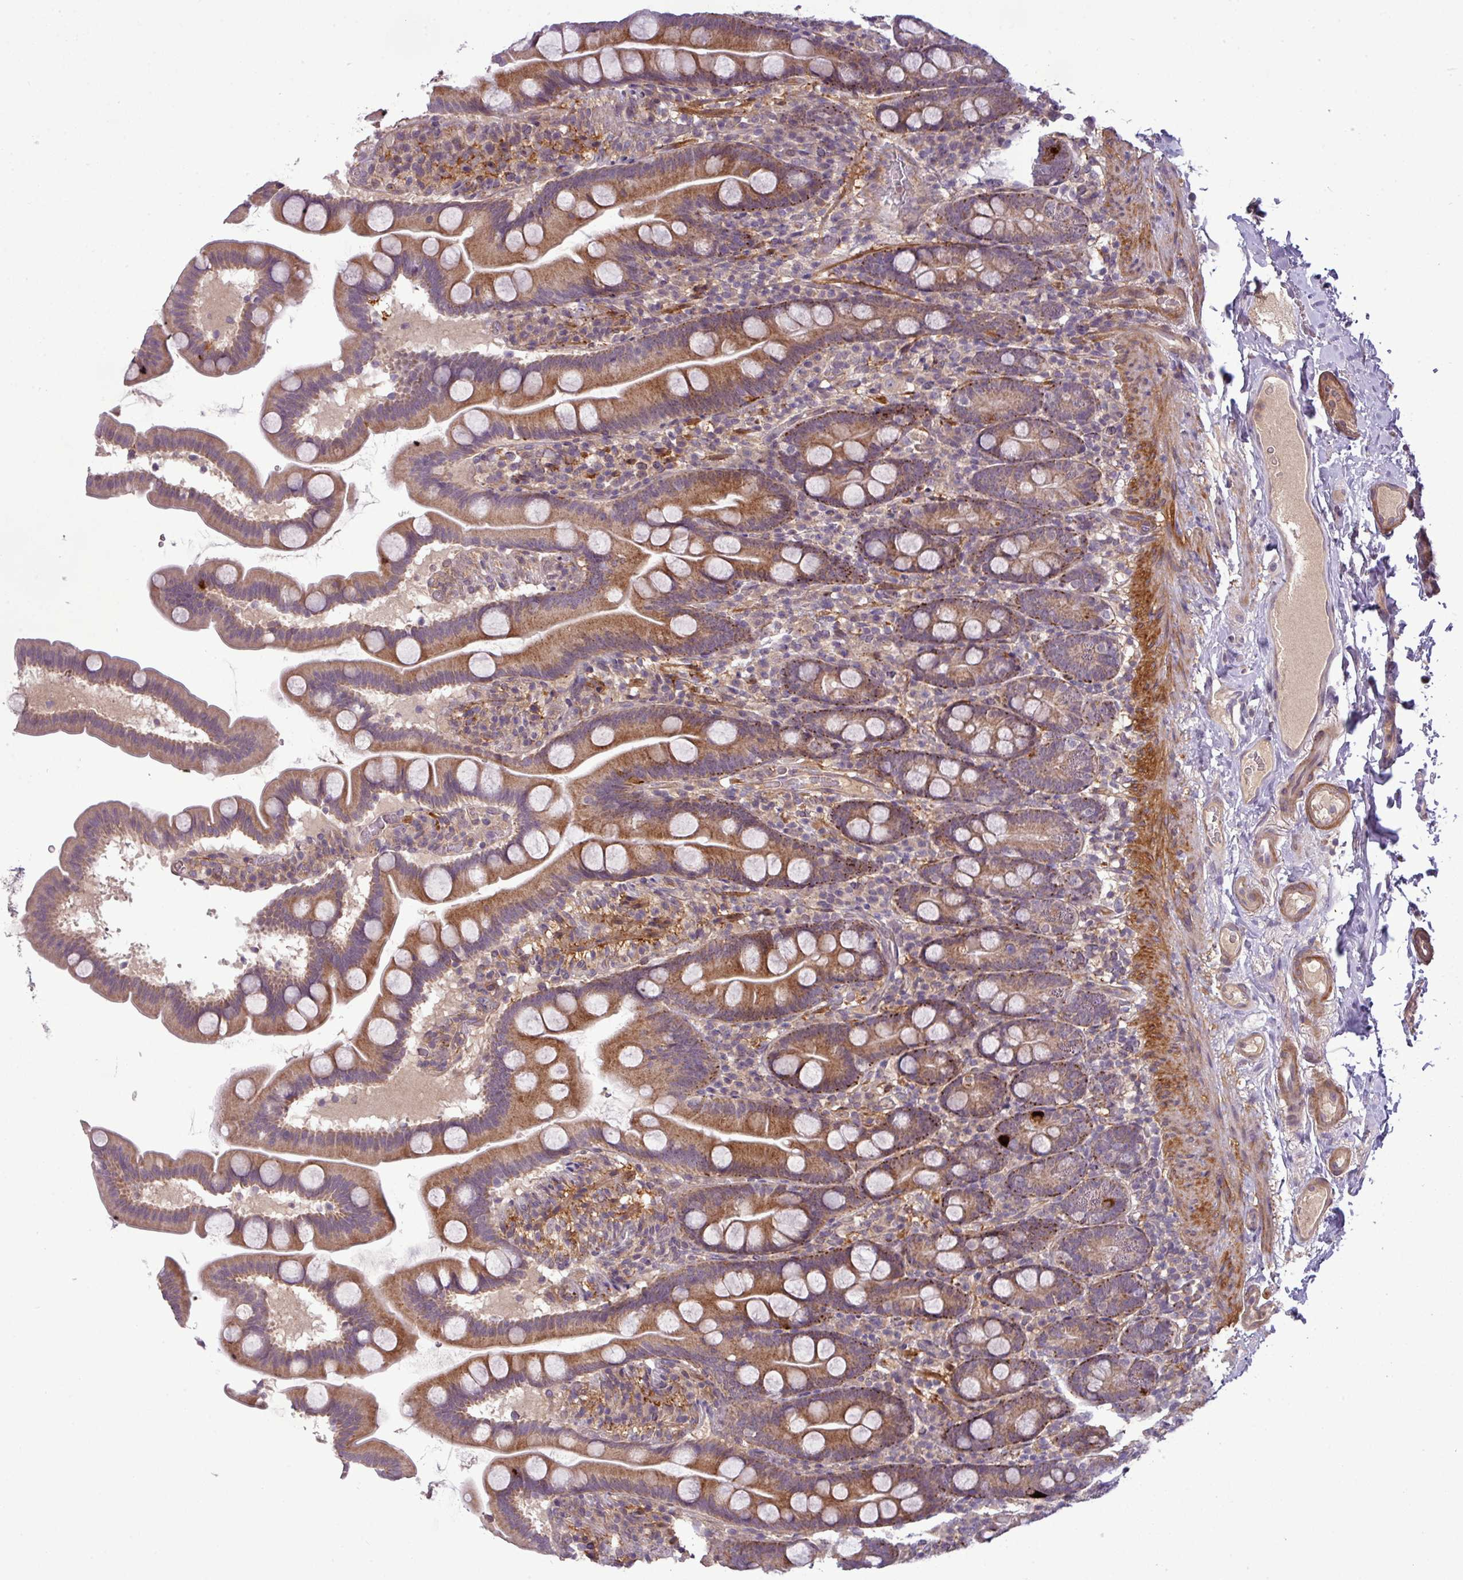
{"staining": {"intensity": "moderate", "quantity": ">75%", "location": "cytoplasmic/membranous"}, "tissue": "small intestine", "cell_type": "Glandular cells", "image_type": "normal", "snomed": [{"axis": "morphology", "description": "Normal tissue, NOS"}, {"axis": "topography", "description": "Small intestine"}], "caption": "Brown immunohistochemical staining in normal small intestine displays moderate cytoplasmic/membranous staining in about >75% of glandular cells.", "gene": "ZNF35", "patient": {"sex": "female", "age": 68}}